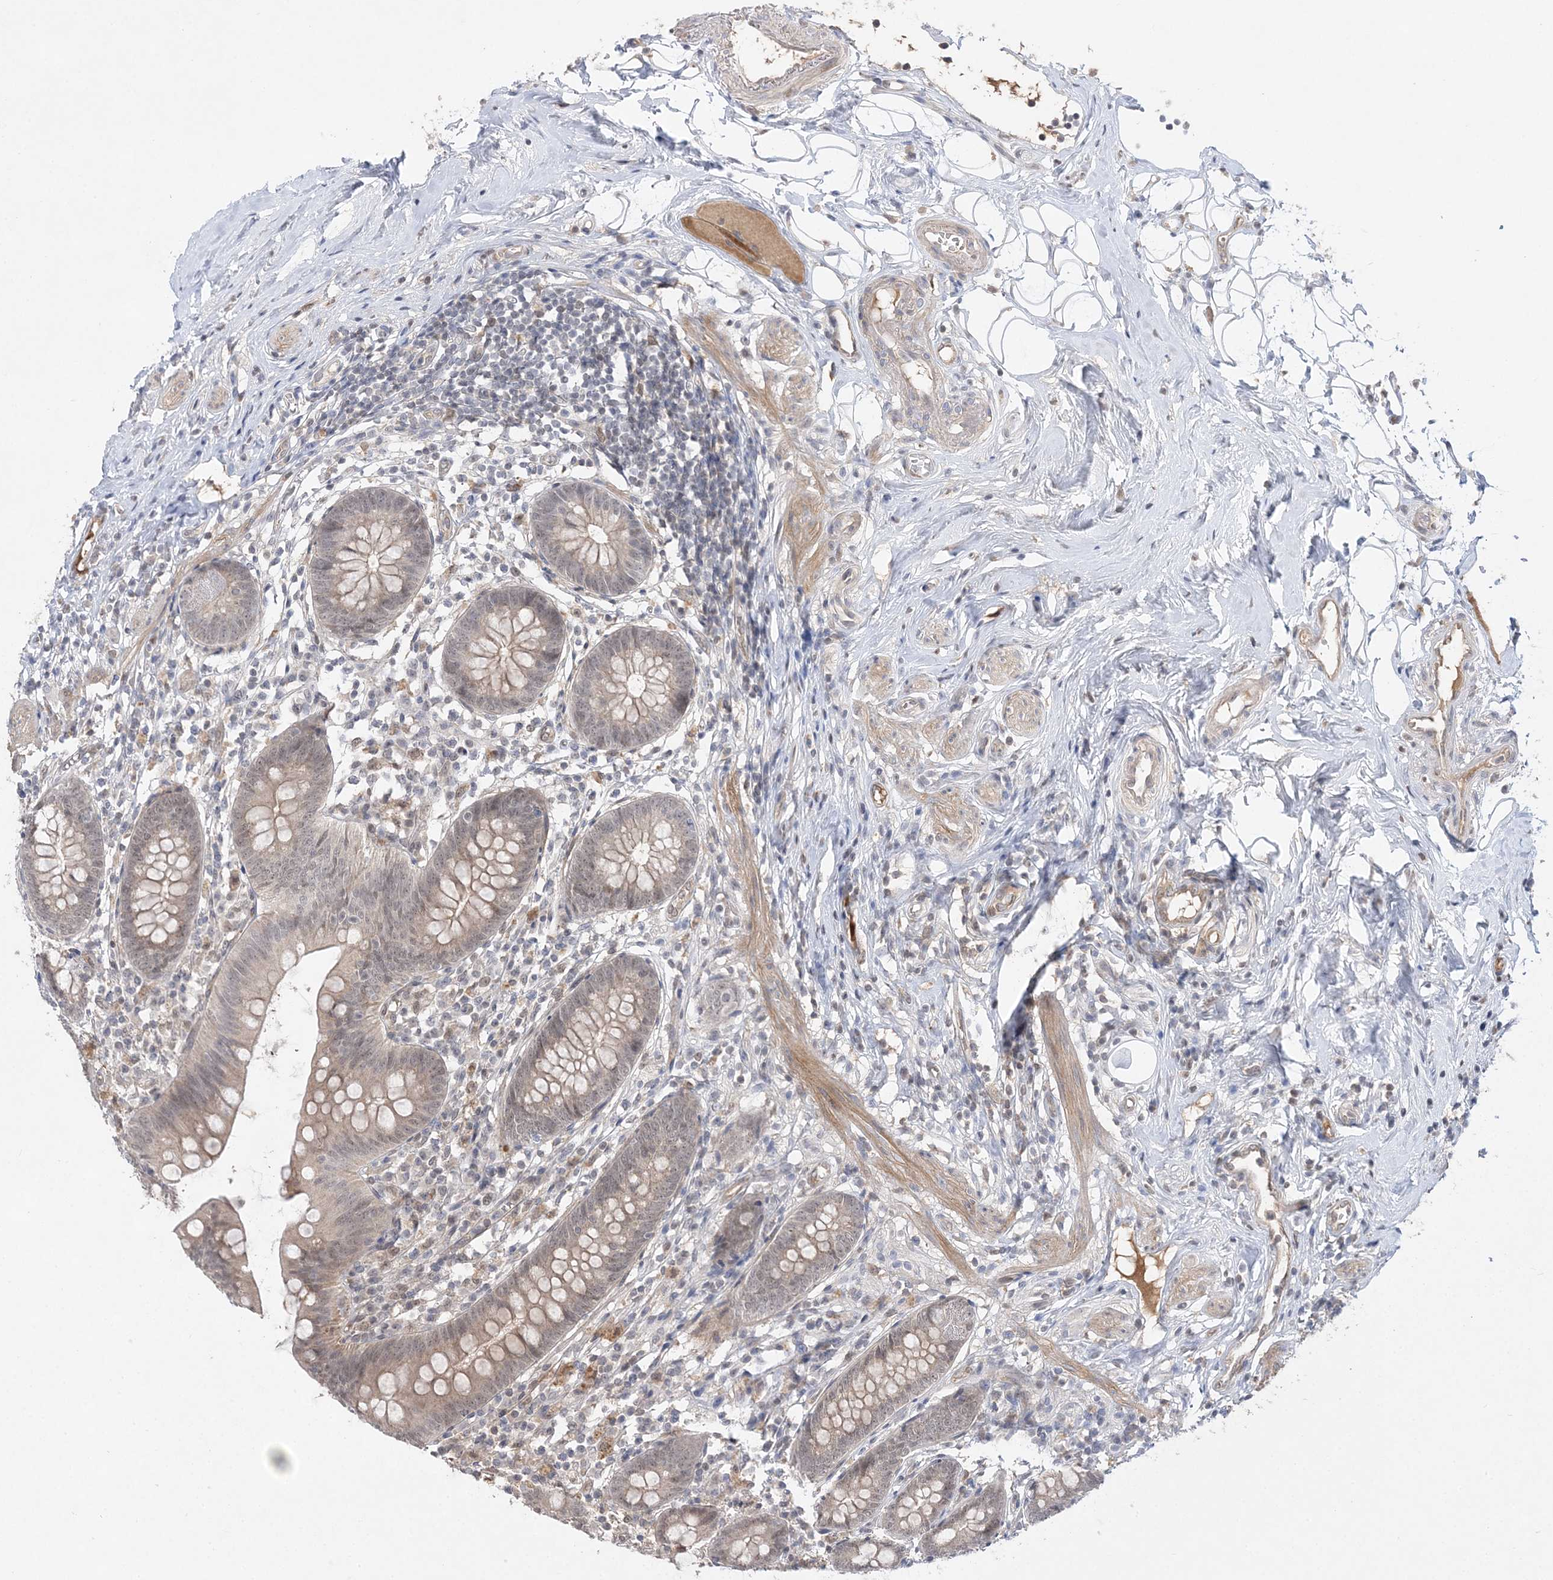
{"staining": {"intensity": "strong", "quantity": "<25%", "location": "cytoplasmic/membranous"}, "tissue": "appendix", "cell_type": "Glandular cells", "image_type": "normal", "snomed": [{"axis": "morphology", "description": "Normal tissue, NOS"}, {"axis": "topography", "description": "Appendix"}], "caption": "Appendix stained with immunohistochemistry demonstrates strong cytoplasmic/membranous positivity in approximately <25% of glandular cells.", "gene": "TMEM132B", "patient": {"sex": "female", "age": 62}}